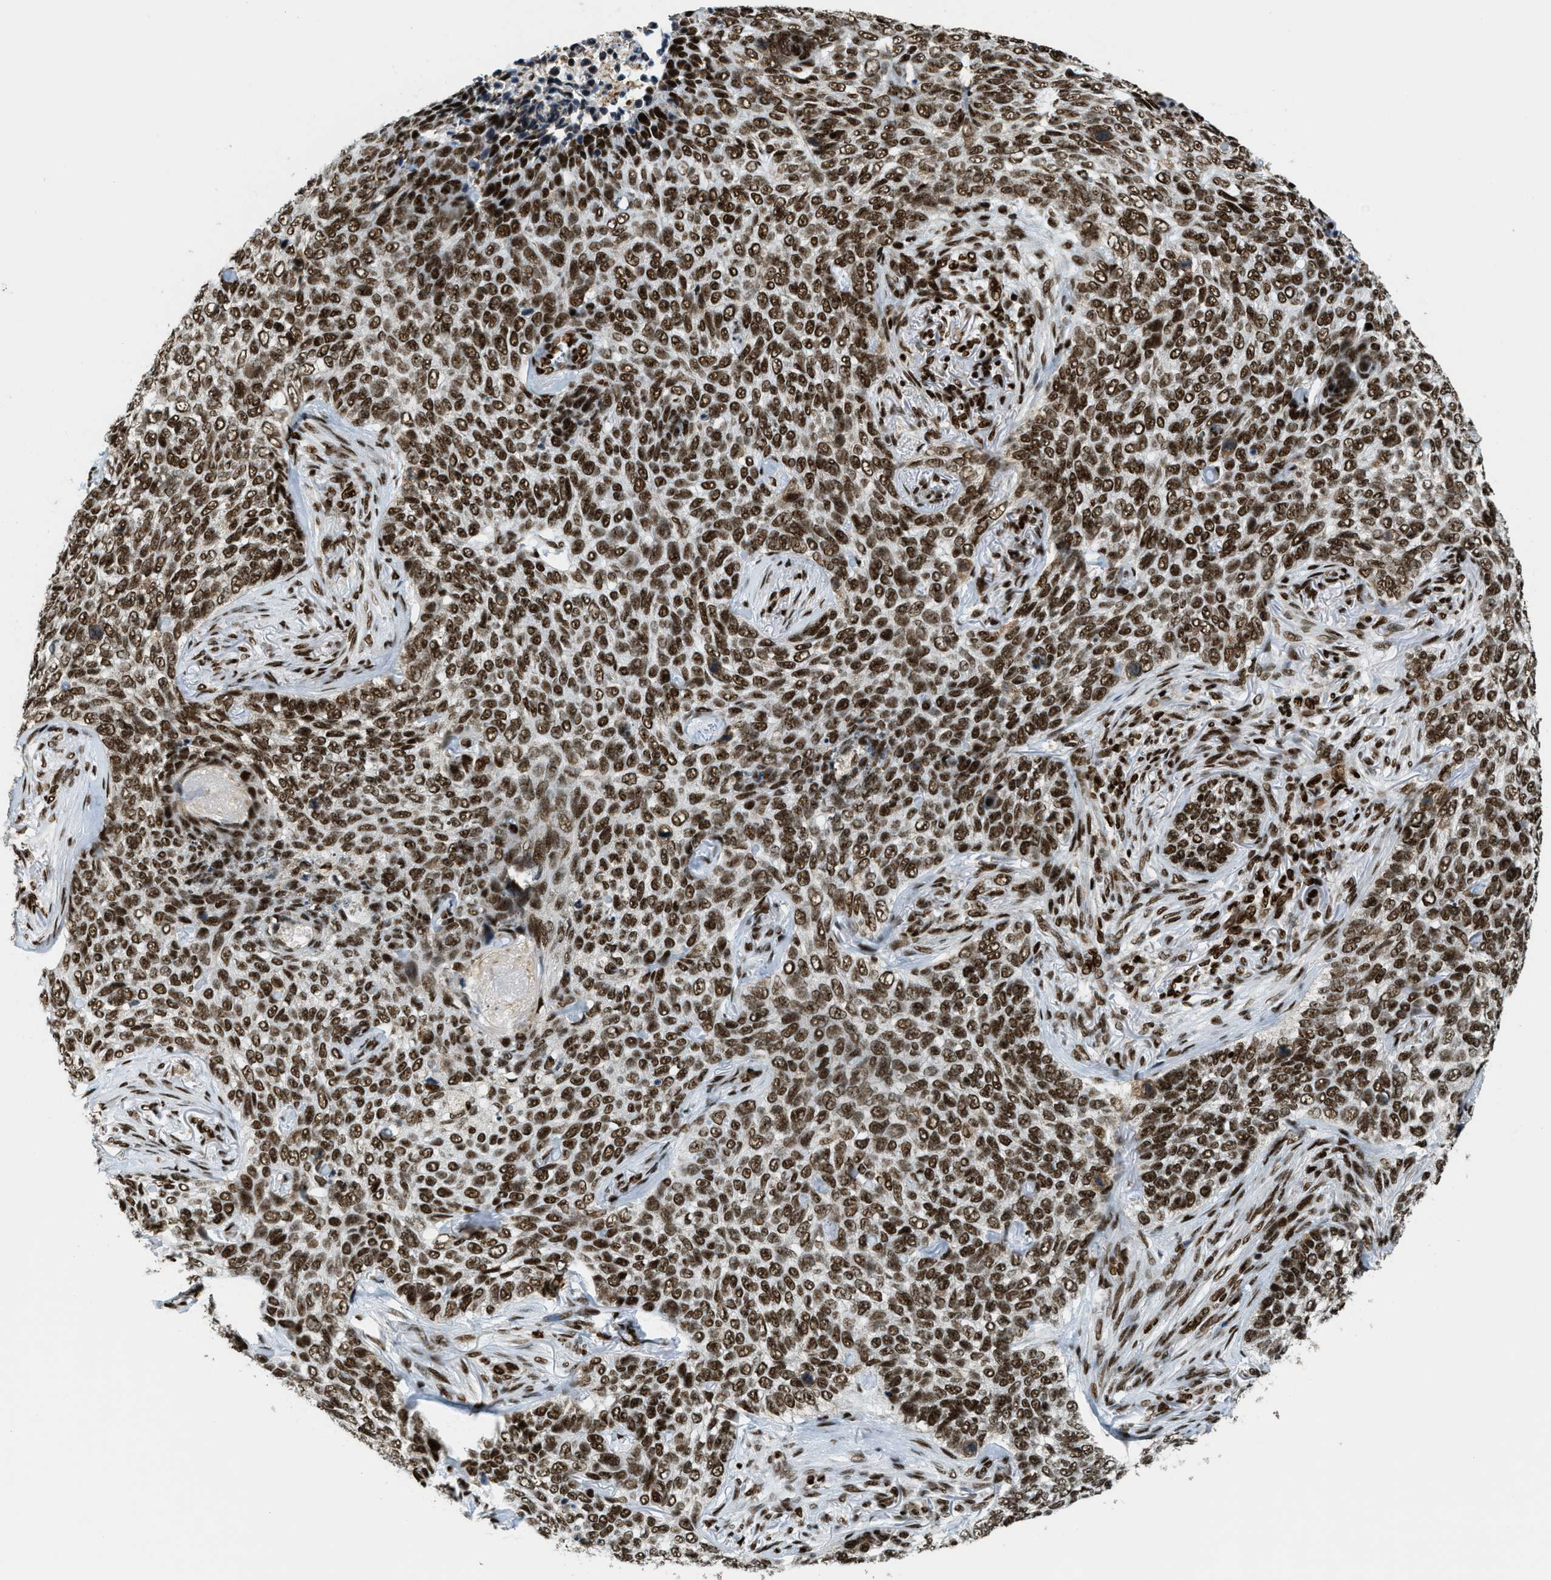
{"staining": {"intensity": "strong", "quantity": ">75%", "location": "nuclear"}, "tissue": "skin cancer", "cell_type": "Tumor cells", "image_type": "cancer", "snomed": [{"axis": "morphology", "description": "Basal cell carcinoma"}, {"axis": "topography", "description": "Skin"}], "caption": "This is an image of immunohistochemistry staining of basal cell carcinoma (skin), which shows strong positivity in the nuclear of tumor cells.", "gene": "GABPB1", "patient": {"sex": "female", "age": 64}}